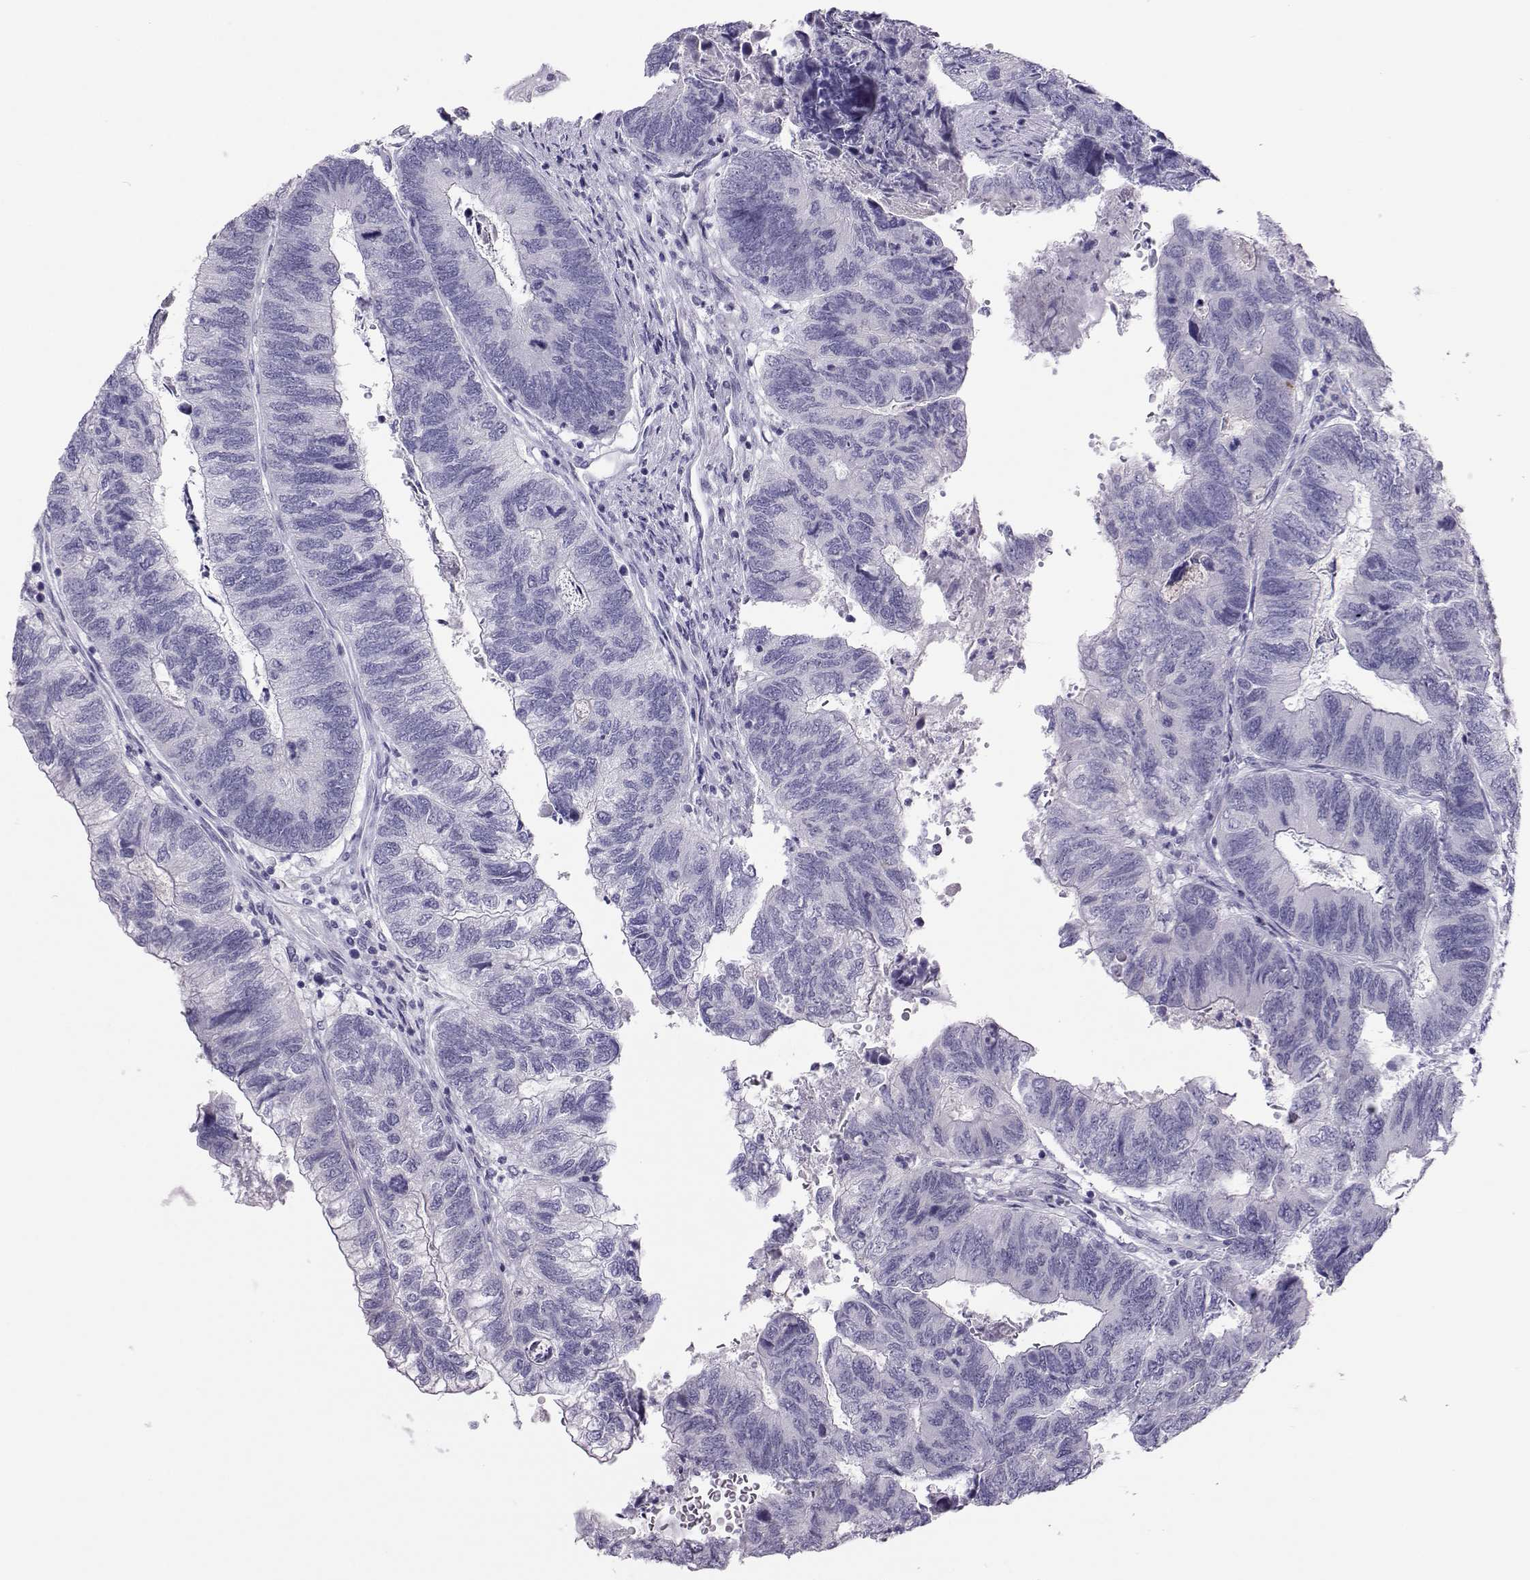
{"staining": {"intensity": "negative", "quantity": "none", "location": "none"}, "tissue": "colorectal cancer", "cell_type": "Tumor cells", "image_type": "cancer", "snomed": [{"axis": "morphology", "description": "Adenocarcinoma, NOS"}, {"axis": "topography", "description": "Colon"}], "caption": "Tumor cells are negative for brown protein staining in colorectal adenocarcinoma.", "gene": "TRPM7", "patient": {"sex": "female", "age": 67}}